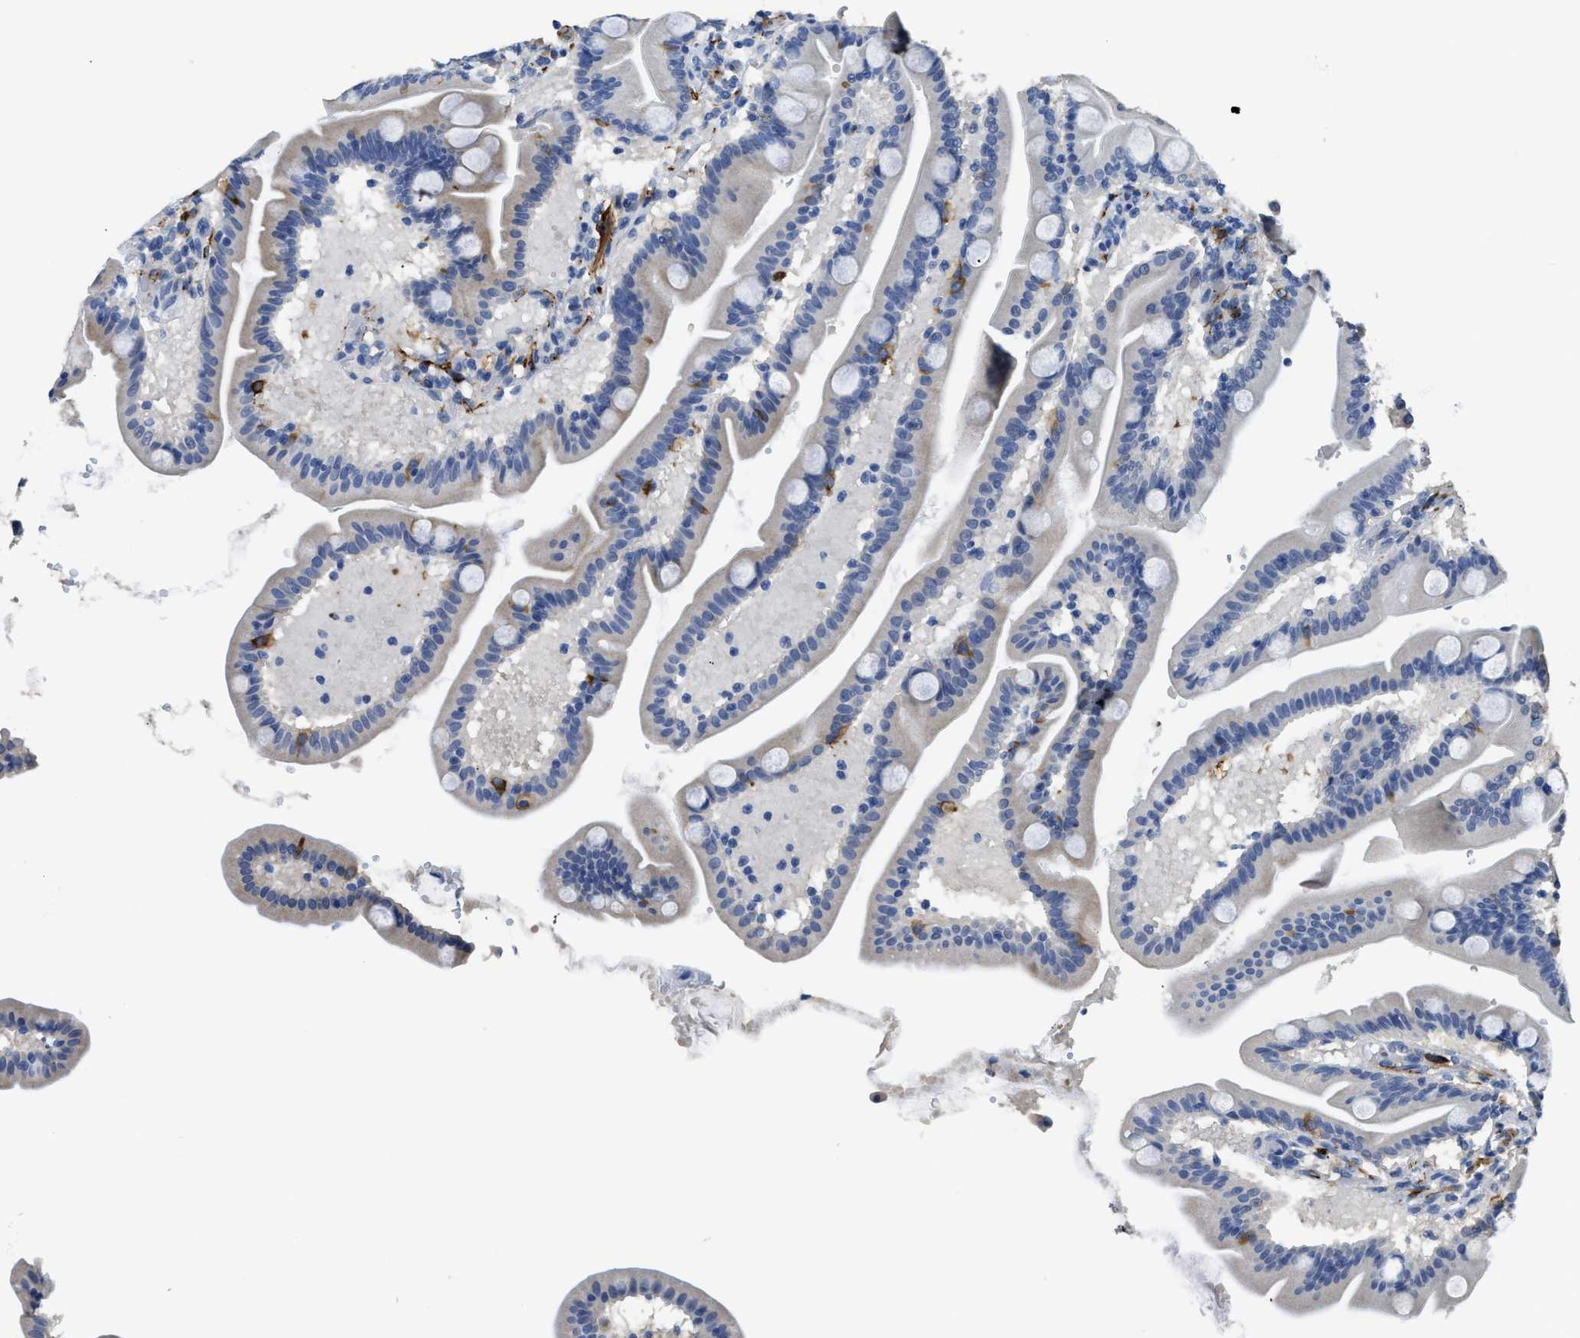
{"staining": {"intensity": "negative", "quantity": "none", "location": "none"}, "tissue": "duodenum", "cell_type": "Glandular cells", "image_type": "normal", "snomed": [{"axis": "morphology", "description": "Normal tissue, NOS"}, {"axis": "topography", "description": "Duodenum"}], "caption": "The micrograph shows no significant positivity in glandular cells of duodenum.", "gene": "ZSWIM5", "patient": {"sex": "male", "age": 54}}